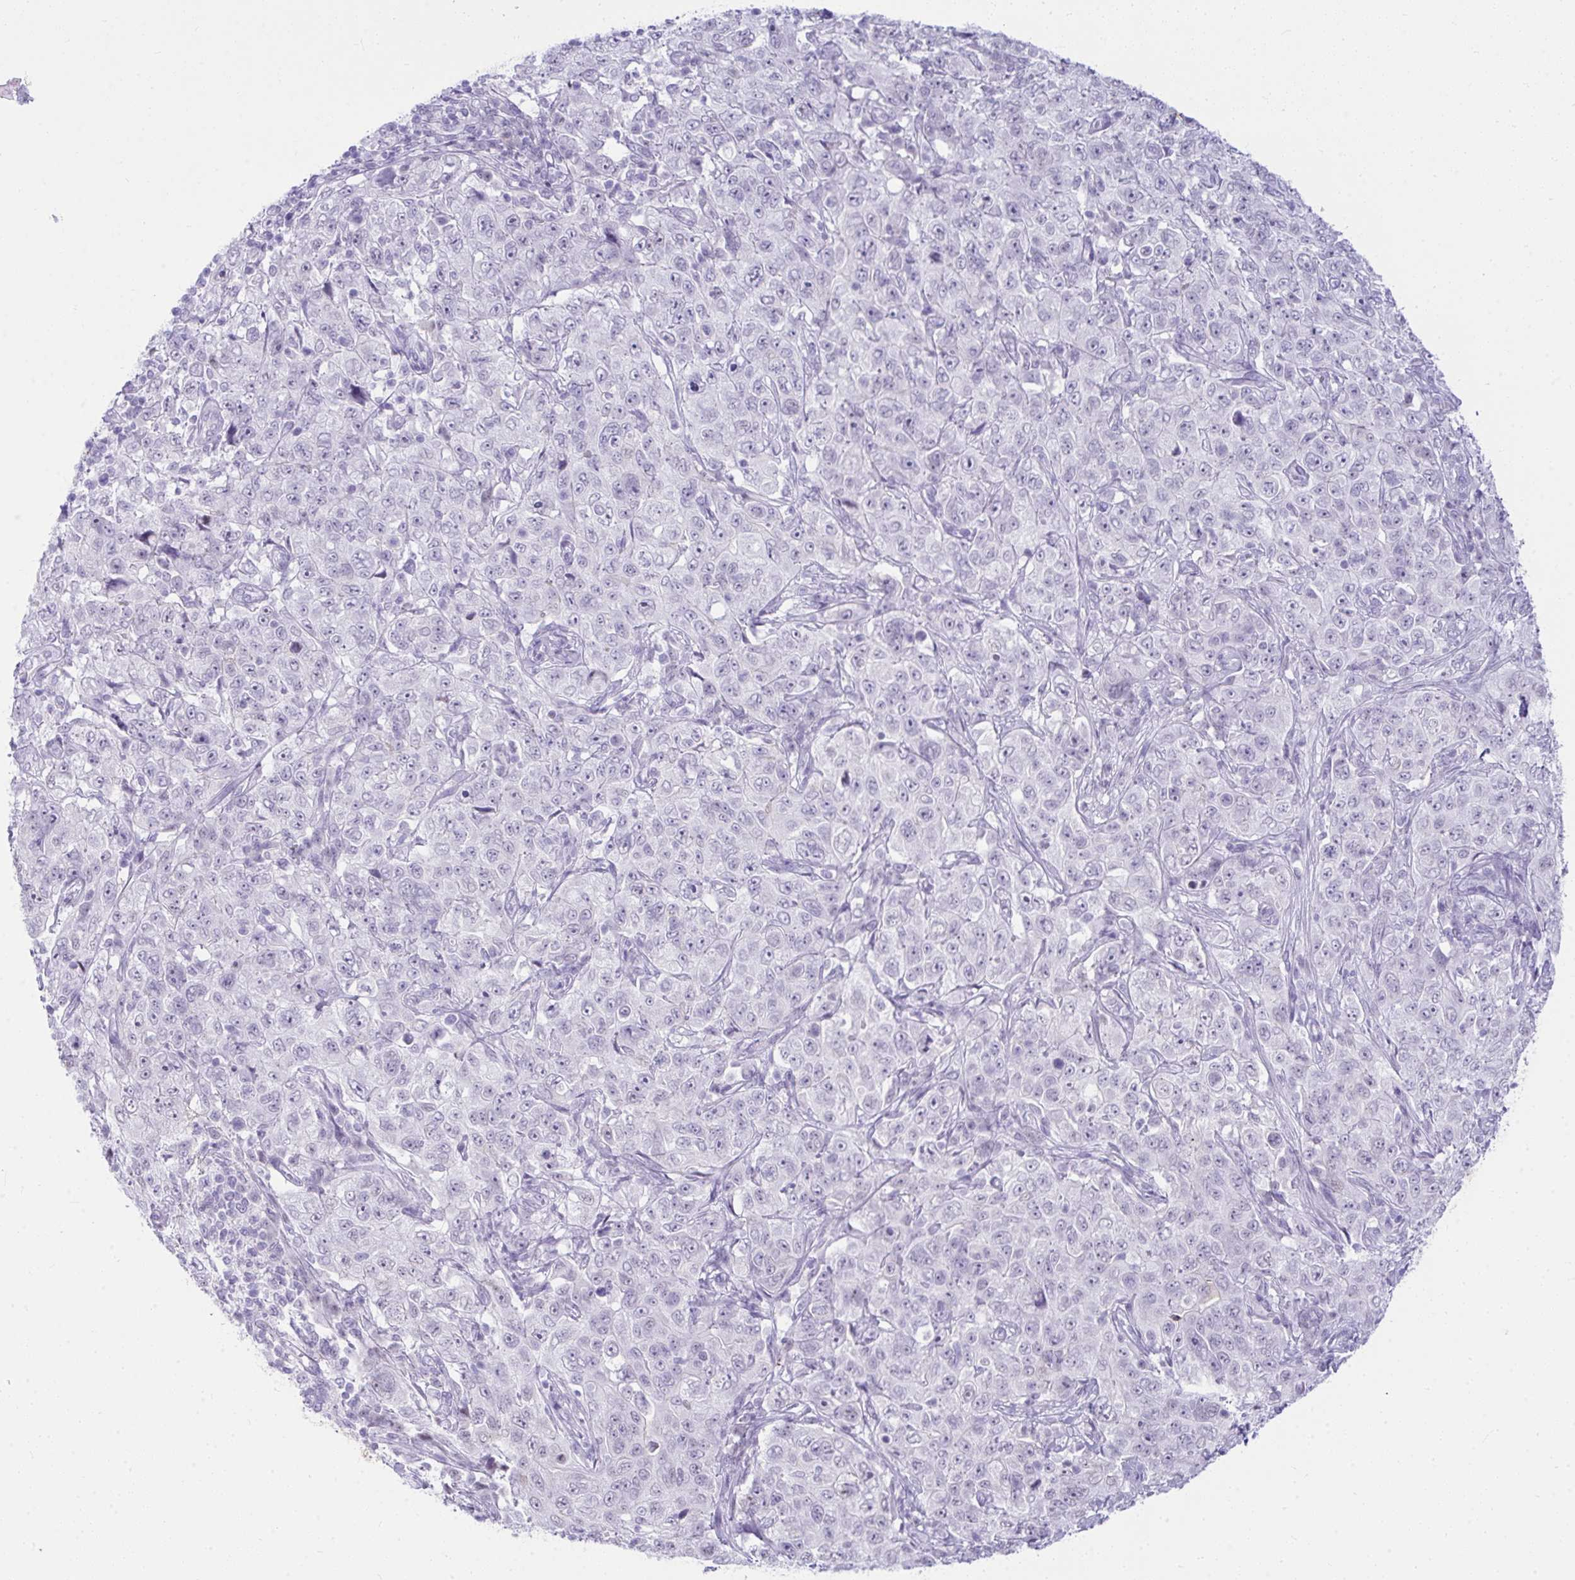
{"staining": {"intensity": "negative", "quantity": "none", "location": "none"}, "tissue": "pancreatic cancer", "cell_type": "Tumor cells", "image_type": "cancer", "snomed": [{"axis": "morphology", "description": "Adenocarcinoma, NOS"}, {"axis": "topography", "description": "Pancreas"}], "caption": "Adenocarcinoma (pancreatic) stained for a protein using immunohistochemistry exhibits no positivity tumor cells.", "gene": "OR5F1", "patient": {"sex": "male", "age": 68}}